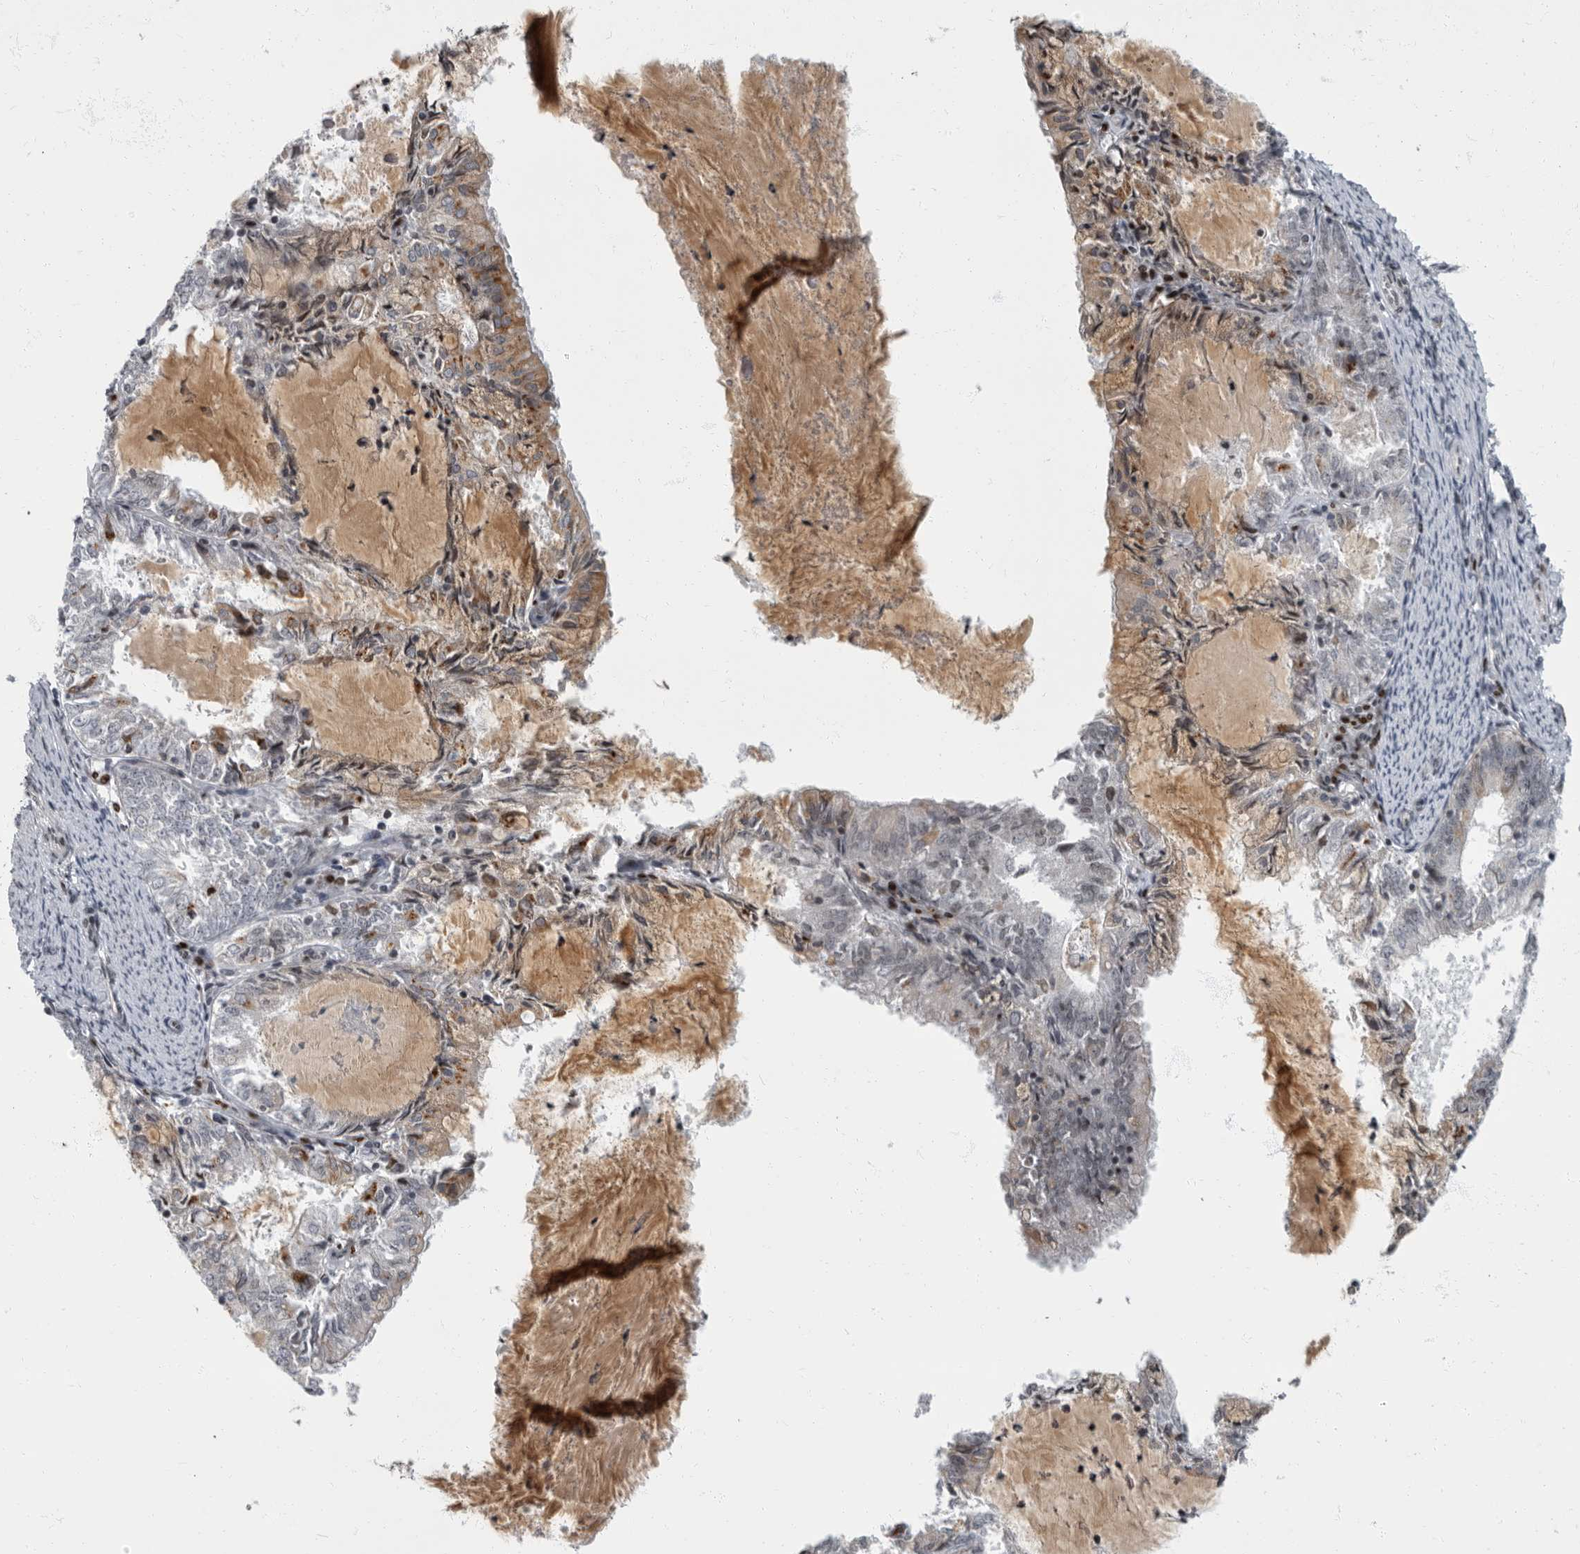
{"staining": {"intensity": "moderate", "quantity": "<25%", "location": "cytoplasmic/membranous"}, "tissue": "endometrial cancer", "cell_type": "Tumor cells", "image_type": "cancer", "snomed": [{"axis": "morphology", "description": "Adenocarcinoma, NOS"}, {"axis": "topography", "description": "Endometrium"}], "caption": "High-magnification brightfield microscopy of endometrial cancer (adenocarcinoma) stained with DAB (brown) and counterstained with hematoxylin (blue). tumor cells exhibit moderate cytoplasmic/membranous expression is appreciated in approximately<25% of cells.", "gene": "EVI5", "patient": {"sex": "female", "age": 57}}